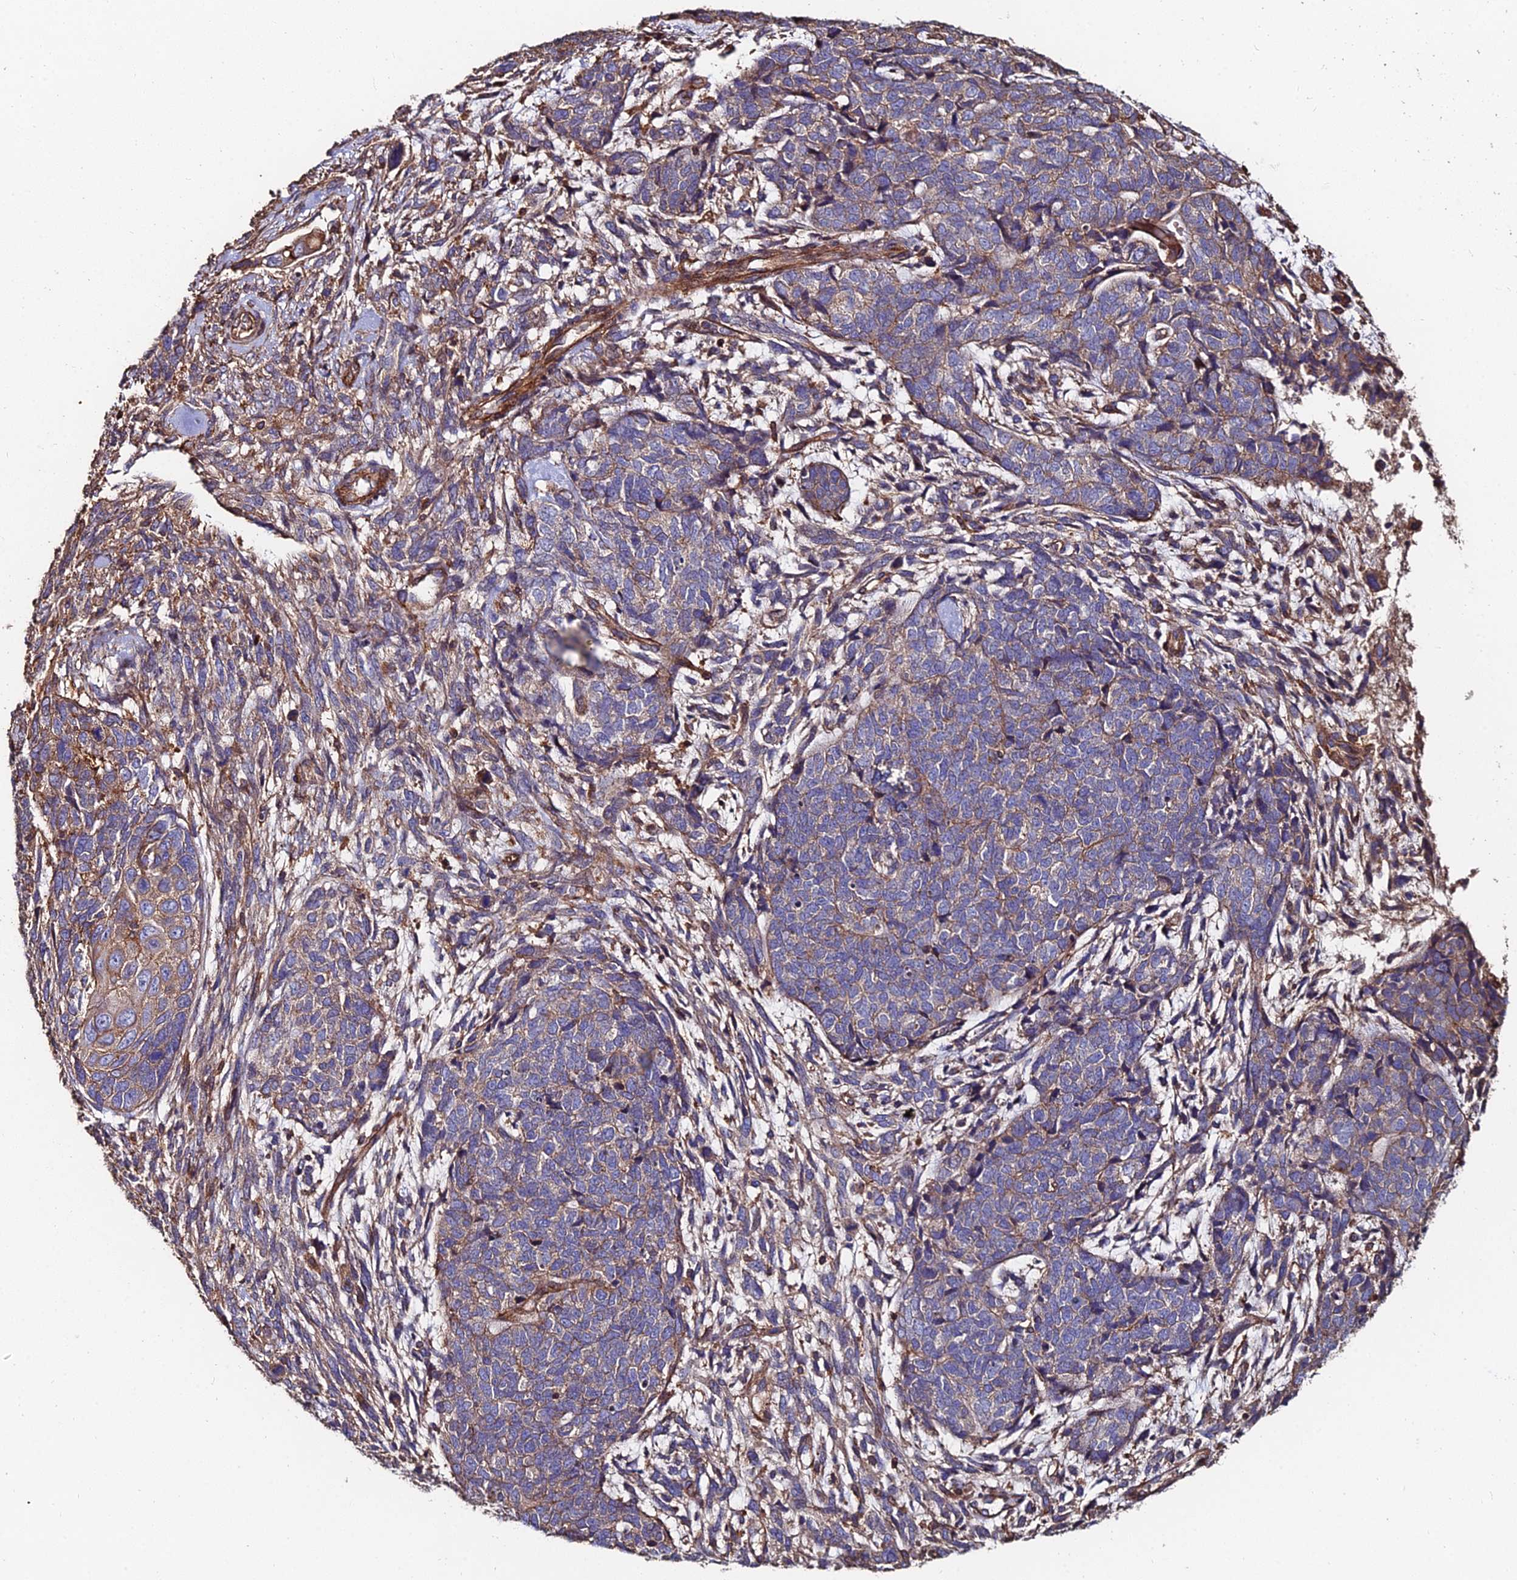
{"staining": {"intensity": "weak", "quantity": "25%-75%", "location": "cytoplasmic/membranous"}, "tissue": "cervical cancer", "cell_type": "Tumor cells", "image_type": "cancer", "snomed": [{"axis": "morphology", "description": "Squamous cell carcinoma, NOS"}, {"axis": "topography", "description": "Cervix"}], "caption": "Cervical cancer stained with a protein marker reveals weak staining in tumor cells.", "gene": "EXT1", "patient": {"sex": "female", "age": 63}}